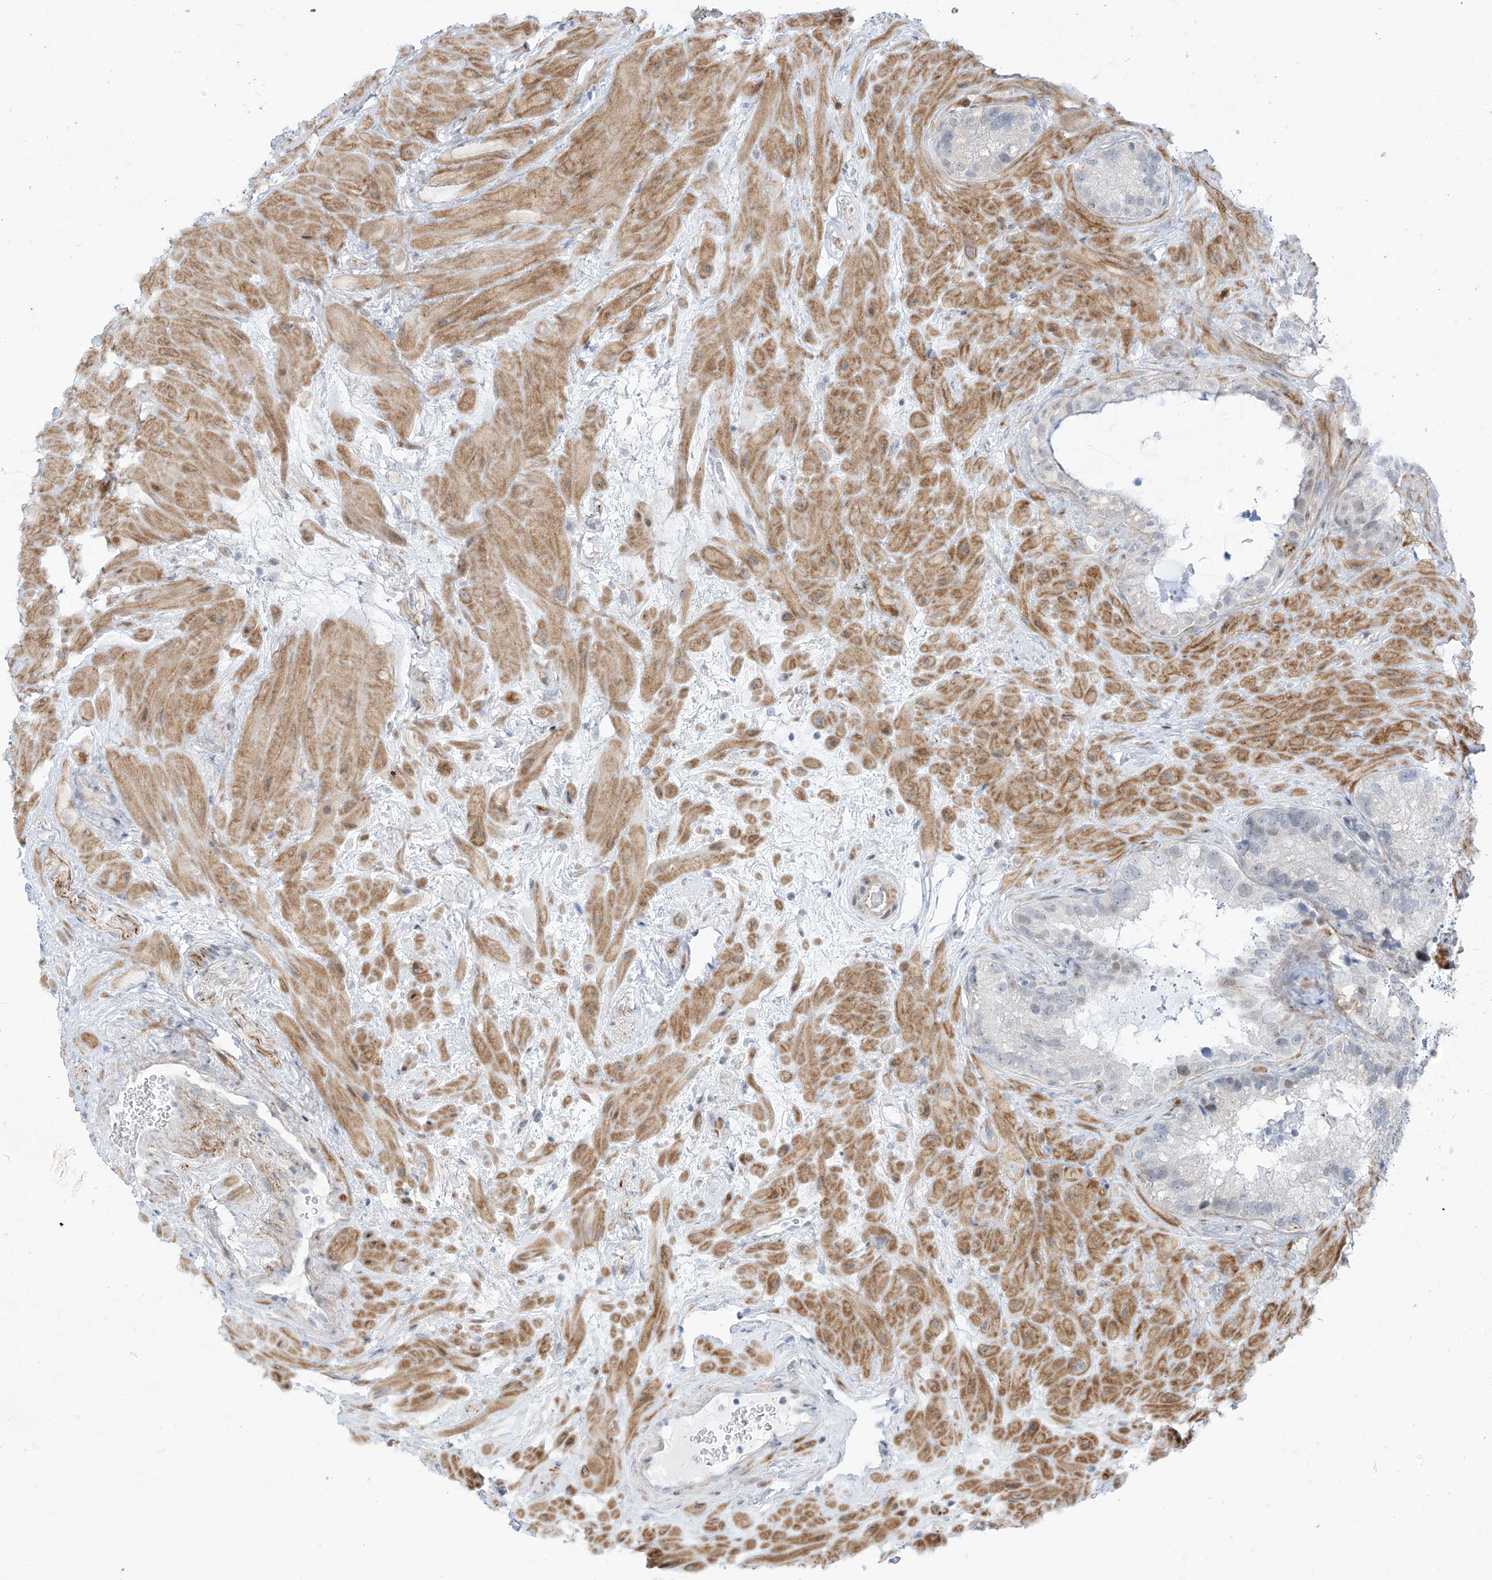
{"staining": {"intensity": "negative", "quantity": "none", "location": "none"}, "tissue": "seminal vesicle", "cell_type": "Glandular cells", "image_type": "normal", "snomed": [{"axis": "morphology", "description": "Normal tissue, NOS"}, {"axis": "topography", "description": "Prostate"}, {"axis": "topography", "description": "Seminal veicle"}], "caption": "This image is of benign seminal vesicle stained with immunohistochemistry to label a protein in brown with the nuclei are counter-stained blue. There is no expression in glandular cells. (Immunohistochemistry (ihc), brightfield microscopy, high magnification).", "gene": "LIN9", "patient": {"sex": "male", "age": 68}}